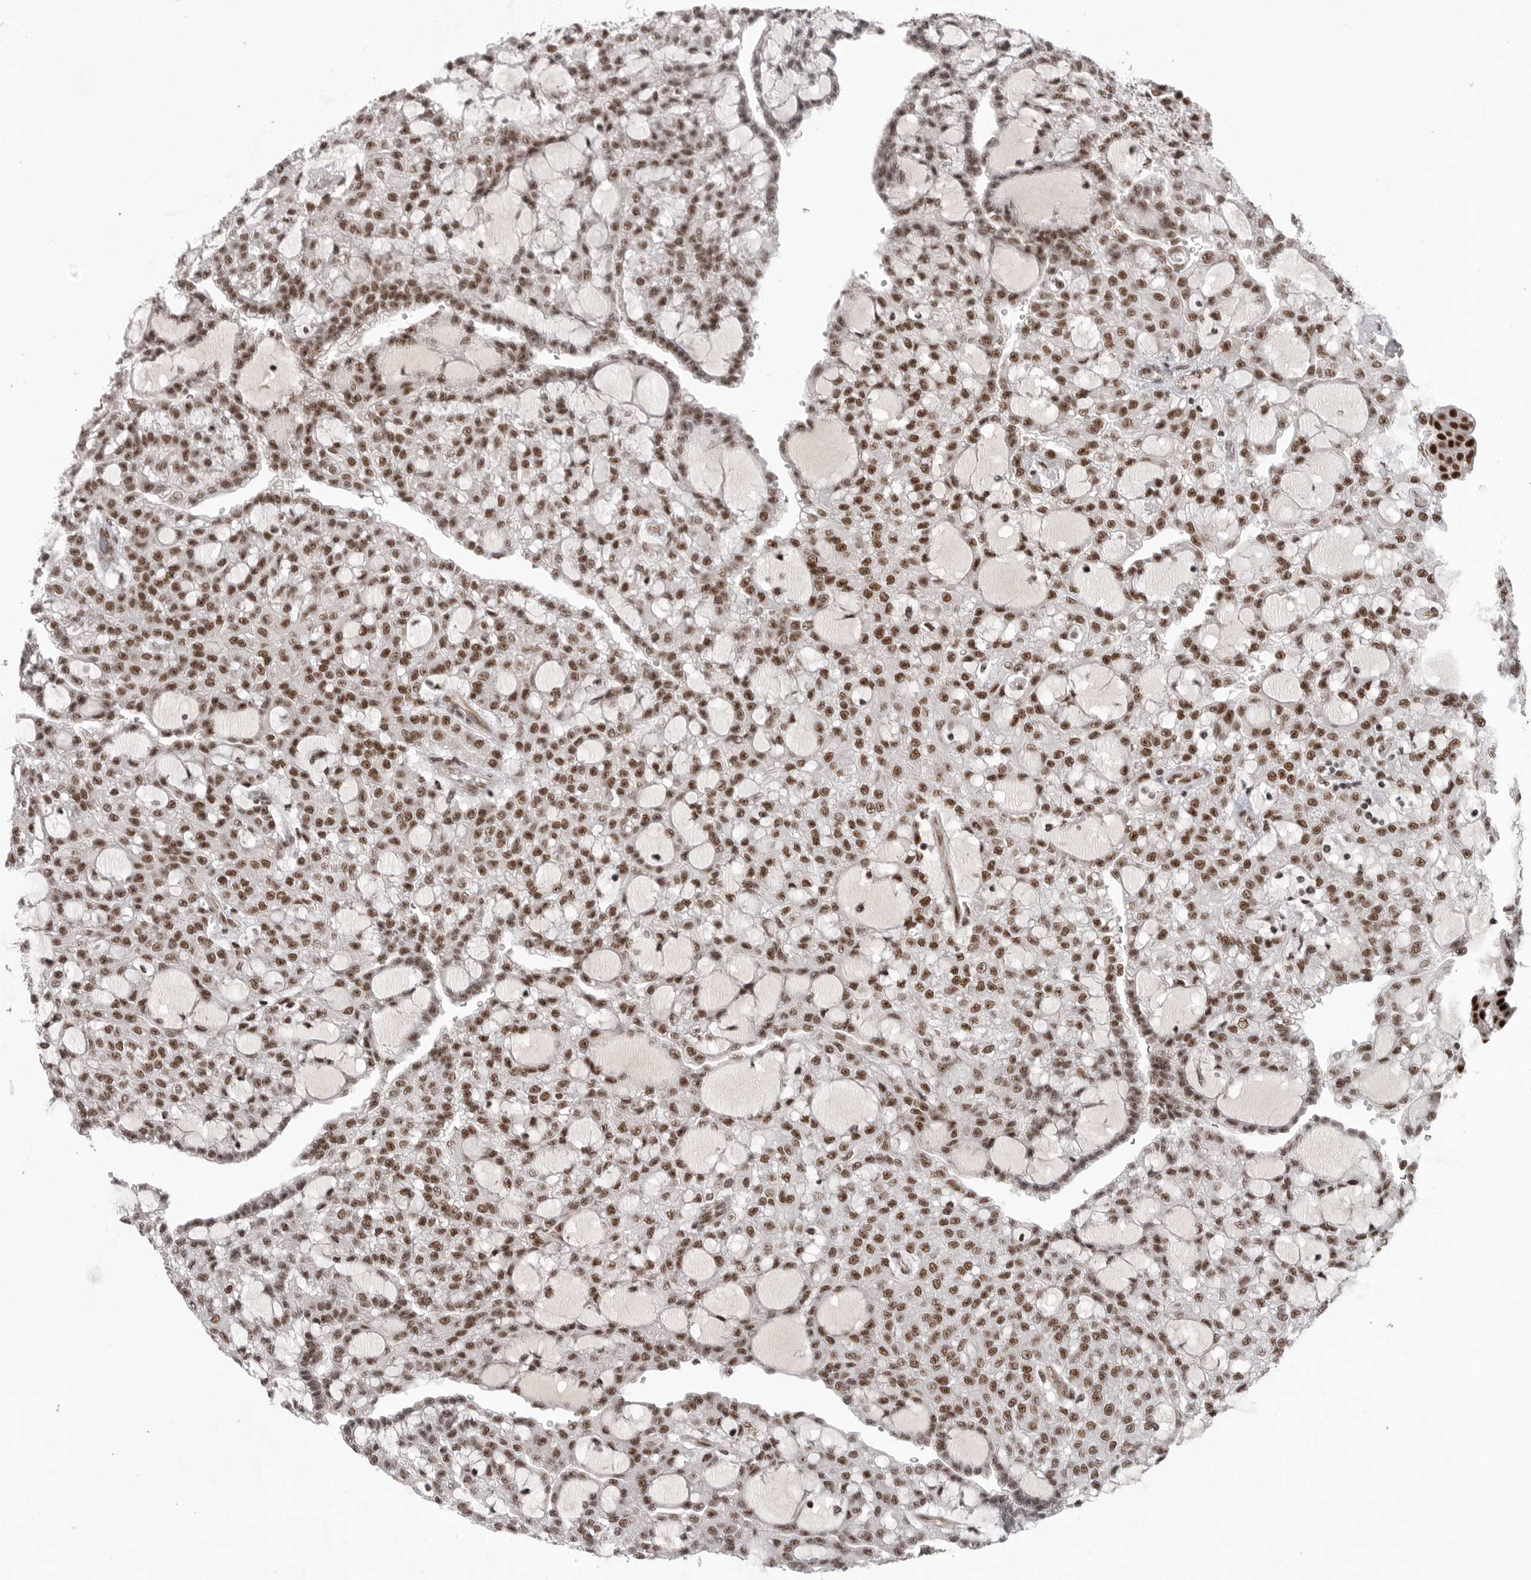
{"staining": {"intensity": "moderate", "quantity": ">75%", "location": "nuclear"}, "tissue": "renal cancer", "cell_type": "Tumor cells", "image_type": "cancer", "snomed": [{"axis": "morphology", "description": "Adenocarcinoma, NOS"}, {"axis": "topography", "description": "Kidney"}], "caption": "Immunohistochemistry (IHC) image of neoplastic tissue: renal cancer (adenocarcinoma) stained using immunohistochemistry exhibits medium levels of moderate protein expression localized specifically in the nuclear of tumor cells, appearing as a nuclear brown color.", "gene": "PPP1R8", "patient": {"sex": "male", "age": 63}}